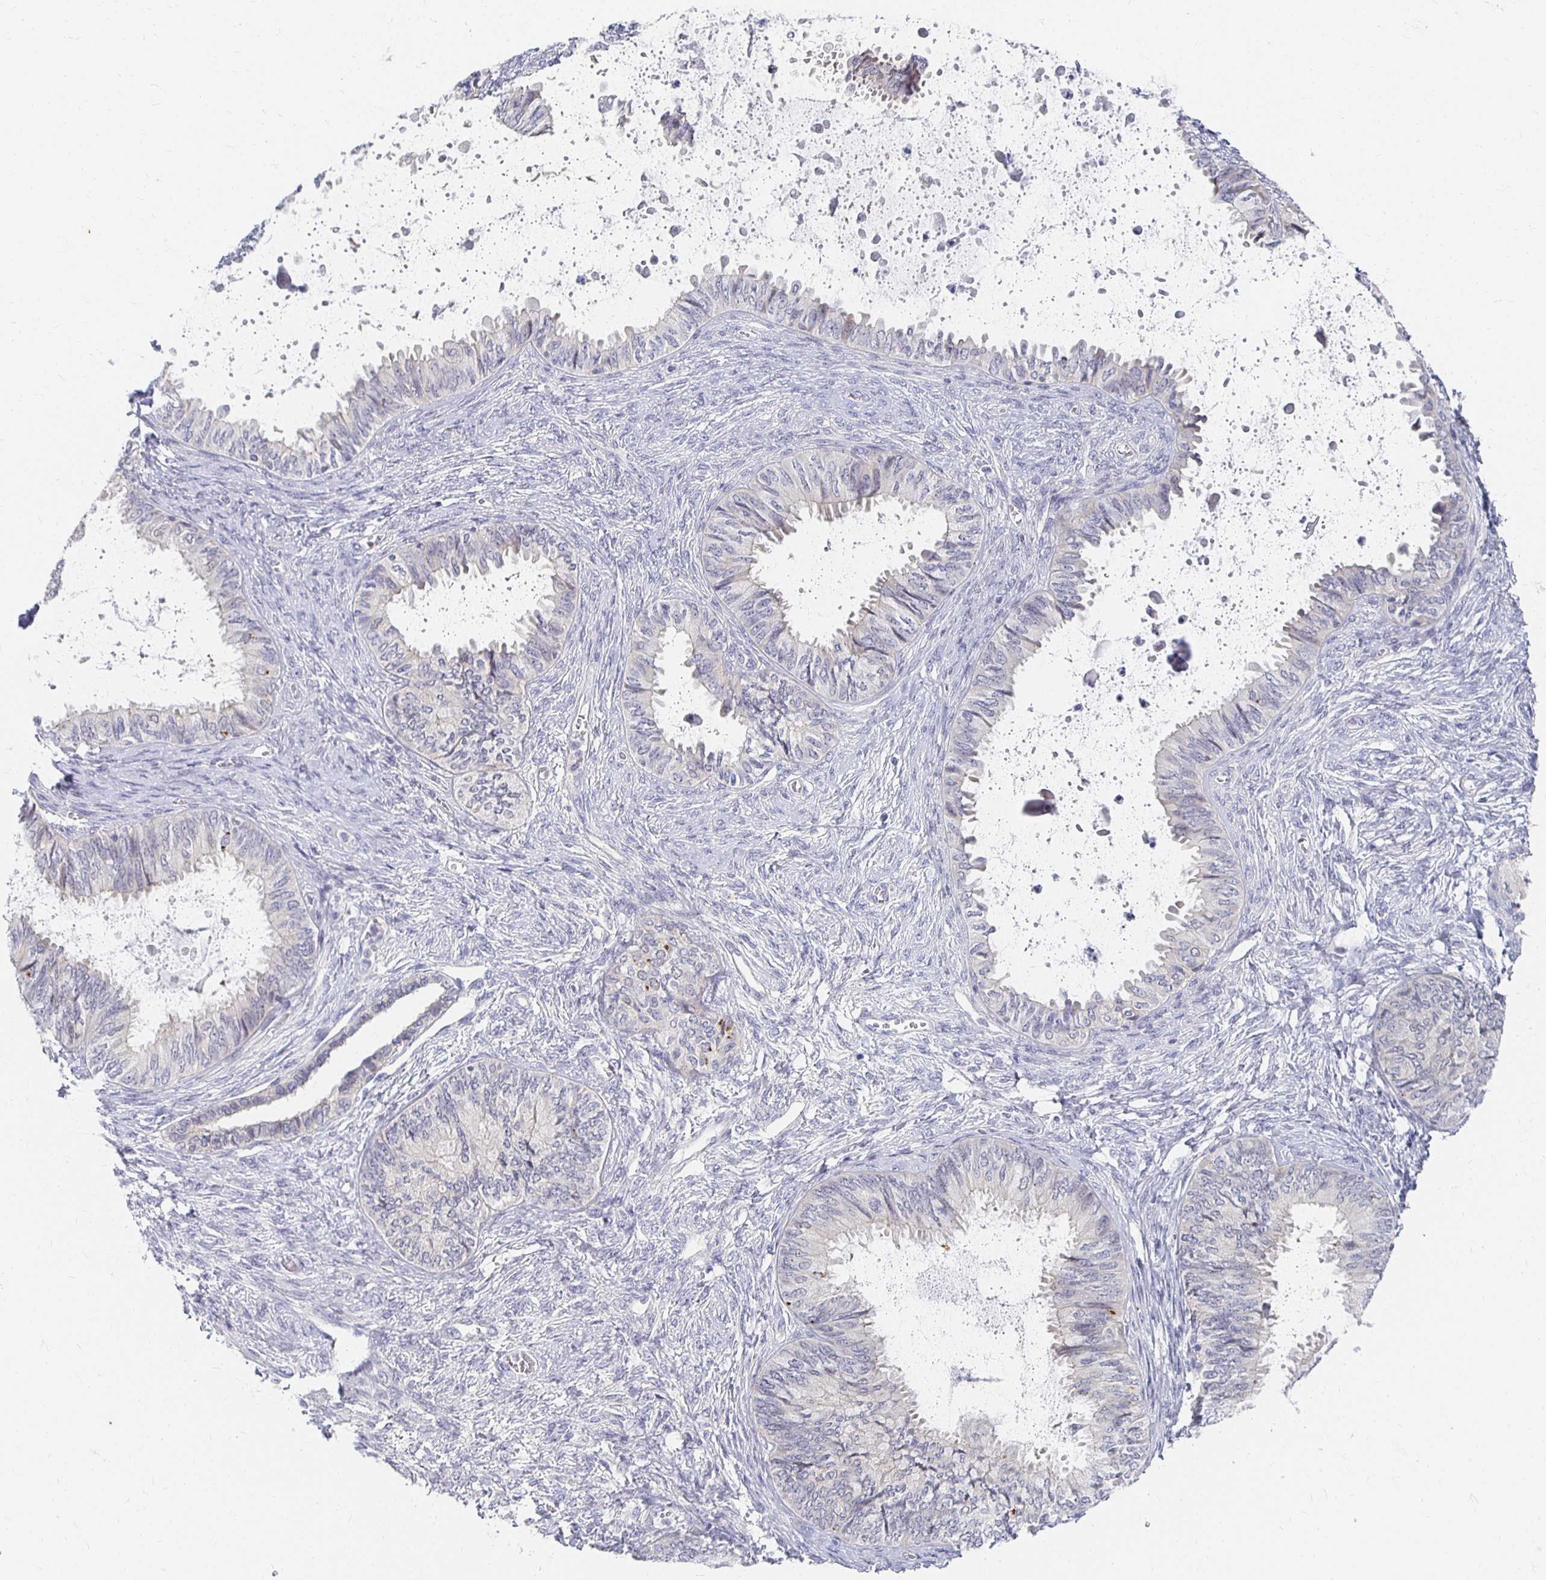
{"staining": {"intensity": "negative", "quantity": "none", "location": "none"}, "tissue": "ovarian cancer", "cell_type": "Tumor cells", "image_type": "cancer", "snomed": [{"axis": "morphology", "description": "Carcinoma, endometroid"}, {"axis": "topography", "description": "Ovary"}], "caption": "The image demonstrates no significant expression in tumor cells of endometroid carcinoma (ovarian).", "gene": "FKRP", "patient": {"sex": "female", "age": 70}}